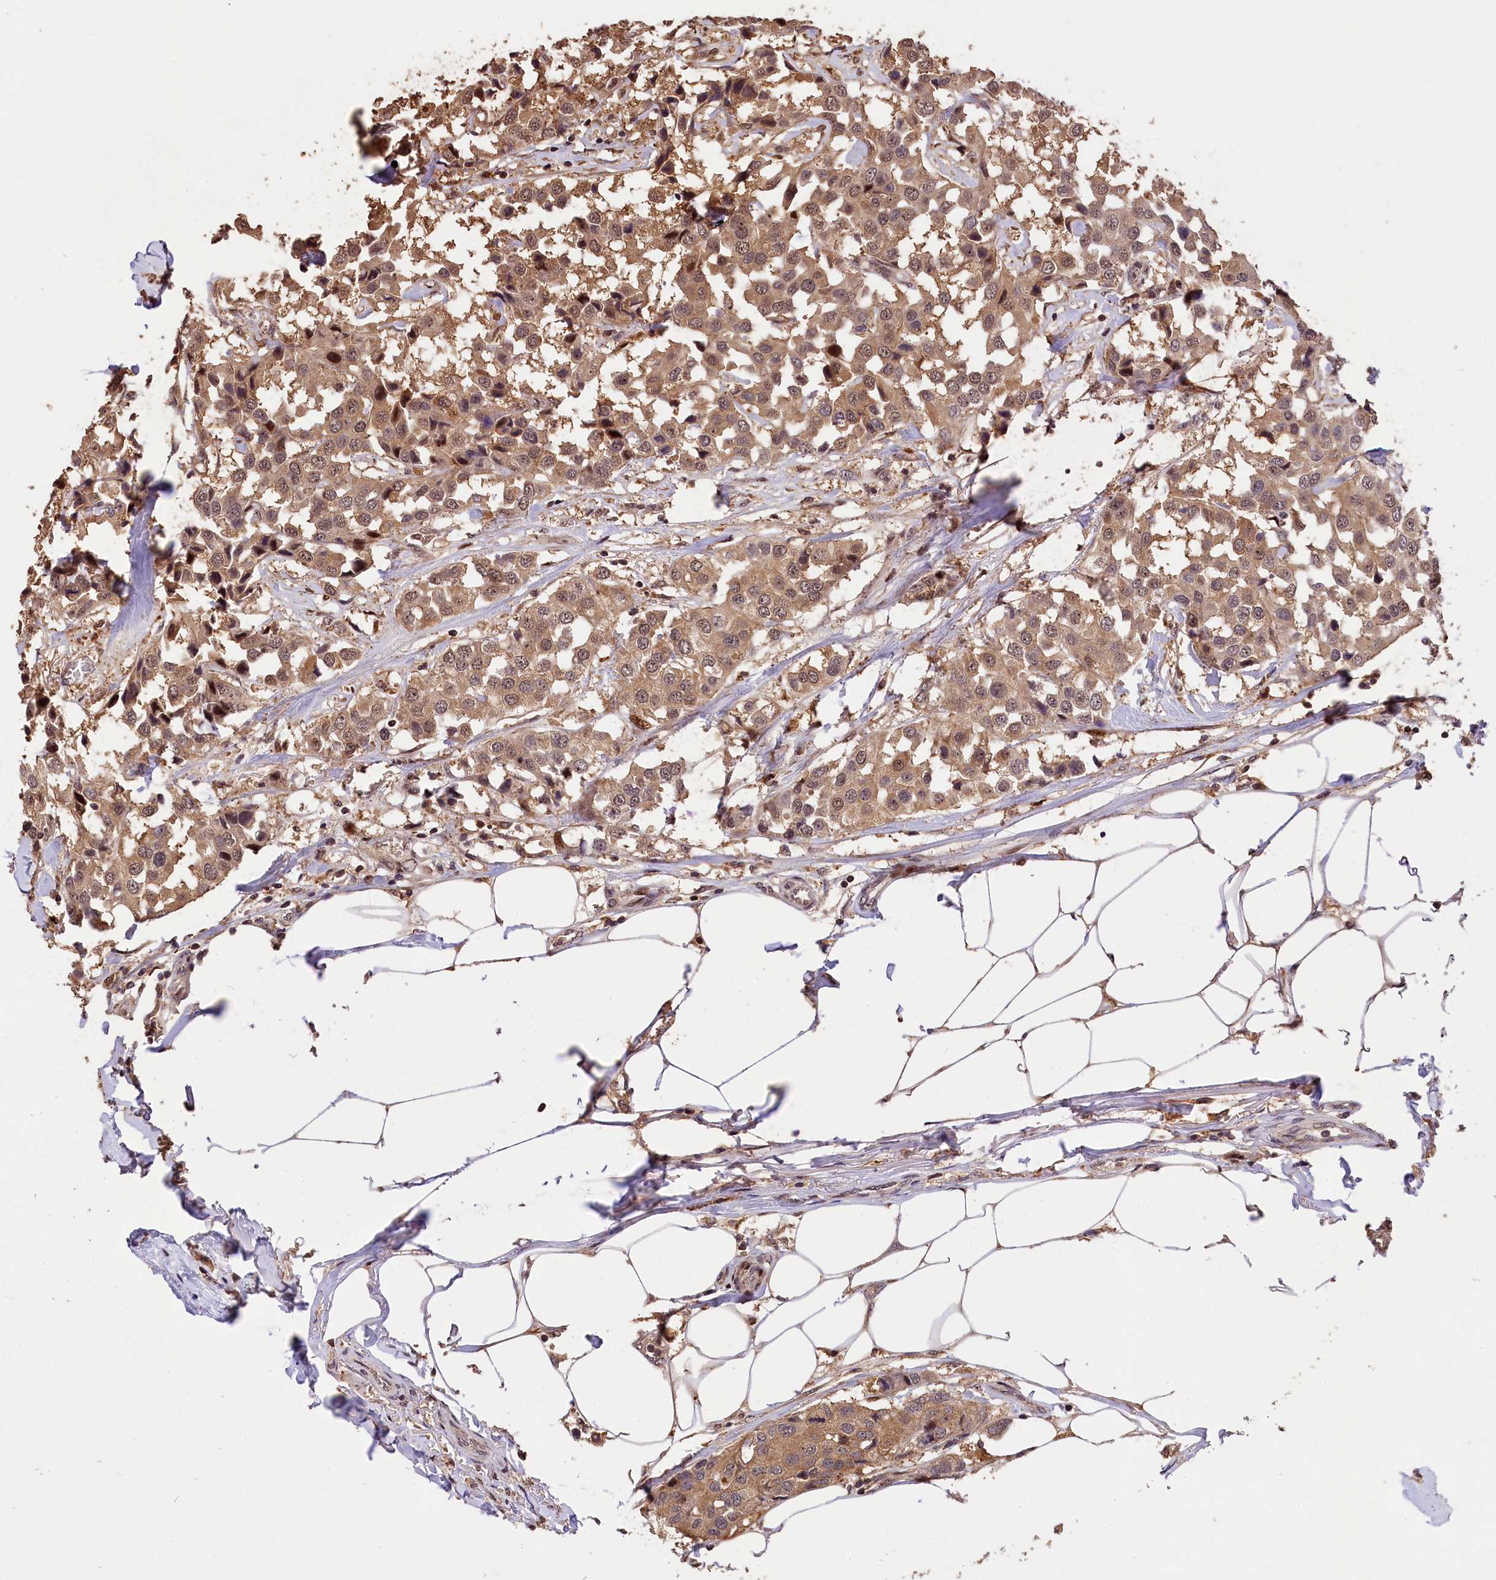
{"staining": {"intensity": "moderate", "quantity": ">75%", "location": "cytoplasmic/membranous,nuclear"}, "tissue": "breast cancer", "cell_type": "Tumor cells", "image_type": "cancer", "snomed": [{"axis": "morphology", "description": "Duct carcinoma"}, {"axis": "topography", "description": "Breast"}], "caption": "Tumor cells display medium levels of moderate cytoplasmic/membranous and nuclear expression in about >75% of cells in human breast cancer. (DAB IHC, brown staining for protein, blue staining for nuclei).", "gene": "PHAF1", "patient": {"sex": "female", "age": 80}}